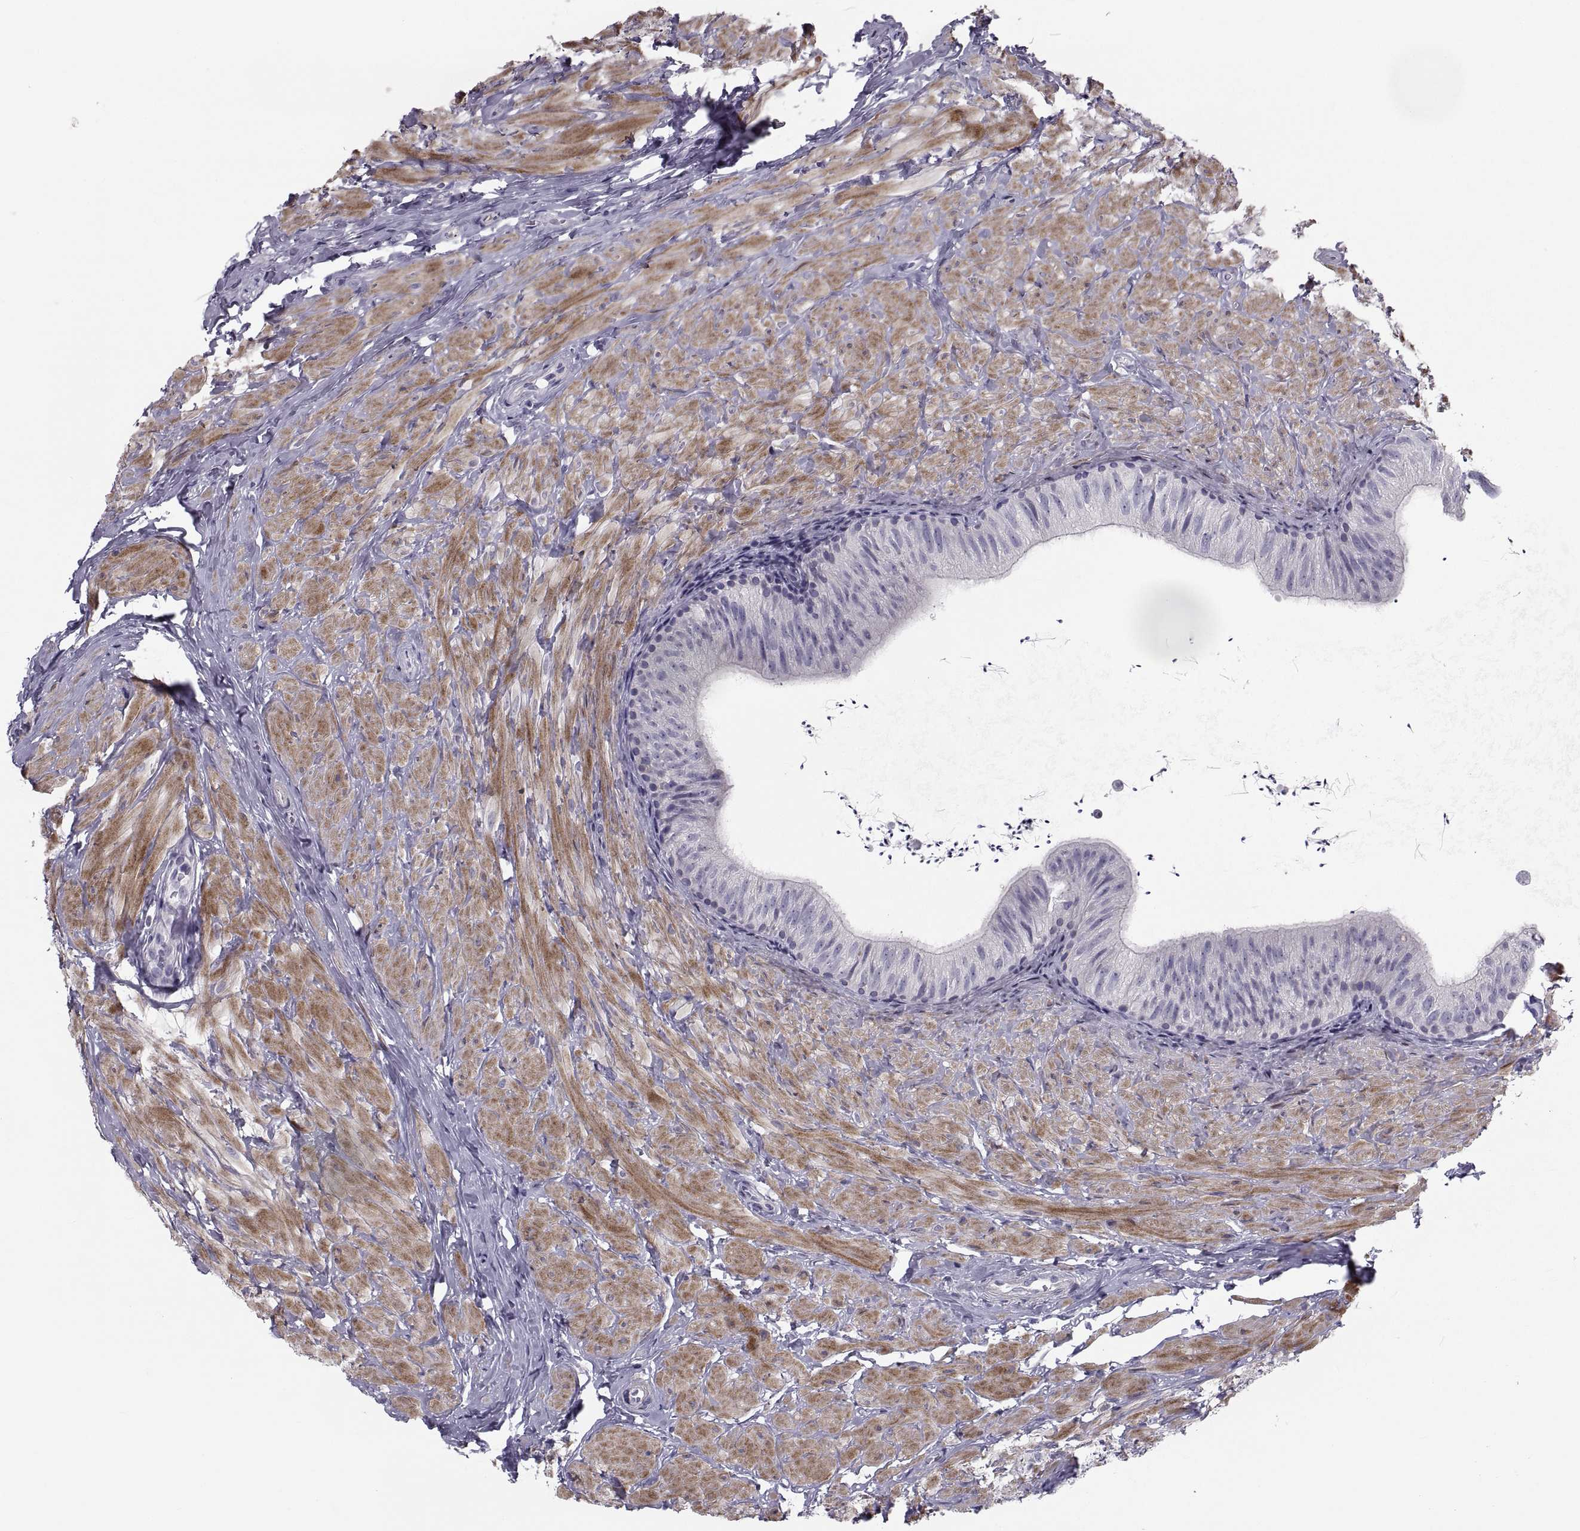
{"staining": {"intensity": "negative", "quantity": "none", "location": "none"}, "tissue": "epididymis", "cell_type": "Glandular cells", "image_type": "normal", "snomed": [{"axis": "morphology", "description": "Normal tissue, NOS"}, {"axis": "topography", "description": "Epididymis"}], "caption": "High magnification brightfield microscopy of normal epididymis stained with DAB (3,3'-diaminobenzidine) (brown) and counterstained with hematoxylin (blue): glandular cells show no significant expression. The staining was performed using DAB to visualize the protein expression in brown, while the nuclei were stained in blue with hematoxylin (Magnification: 20x).", "gene": "PDZRN4", "patient": {"sex": "male", "age": 32}}